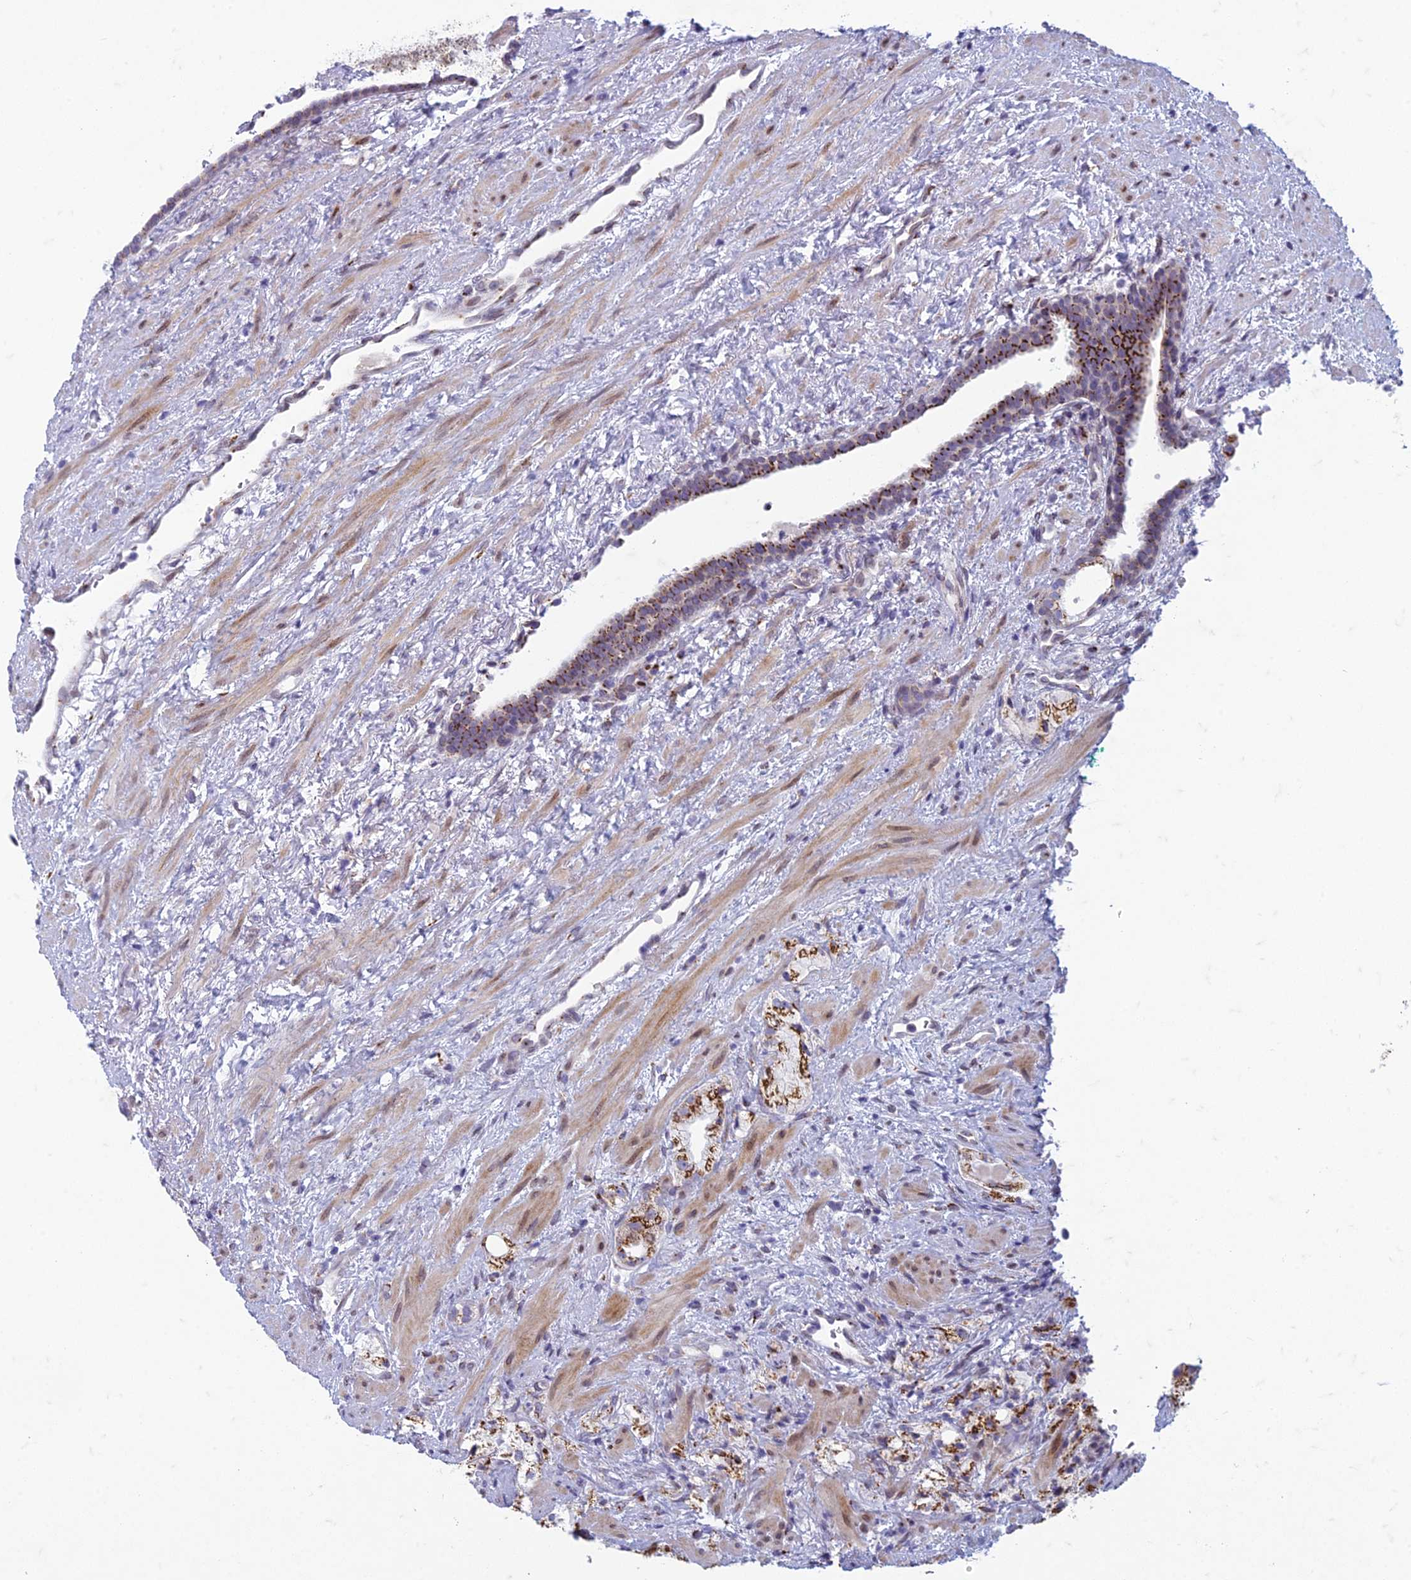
{"staining": {"intensity": "strong", "quantity": ">75%", "location": "cytoplasmic/membranous"}, "tissue": "prostate cancer", "cell_type": "Tumor cells", "image_type": "cancer", "snomed": [{"axis": "morphology", "description": "Adenocarcinoma, High grade"}, {"axis": "topography", "description": "Prostate"}], "caption": "A high amount of strong cytoplasmic/membranous positivity is present in approximately >75% of tumor cells in prostate cancer tissue.", "gene": "FAM3C", "patient": {"sex": "male", "age": 64}}